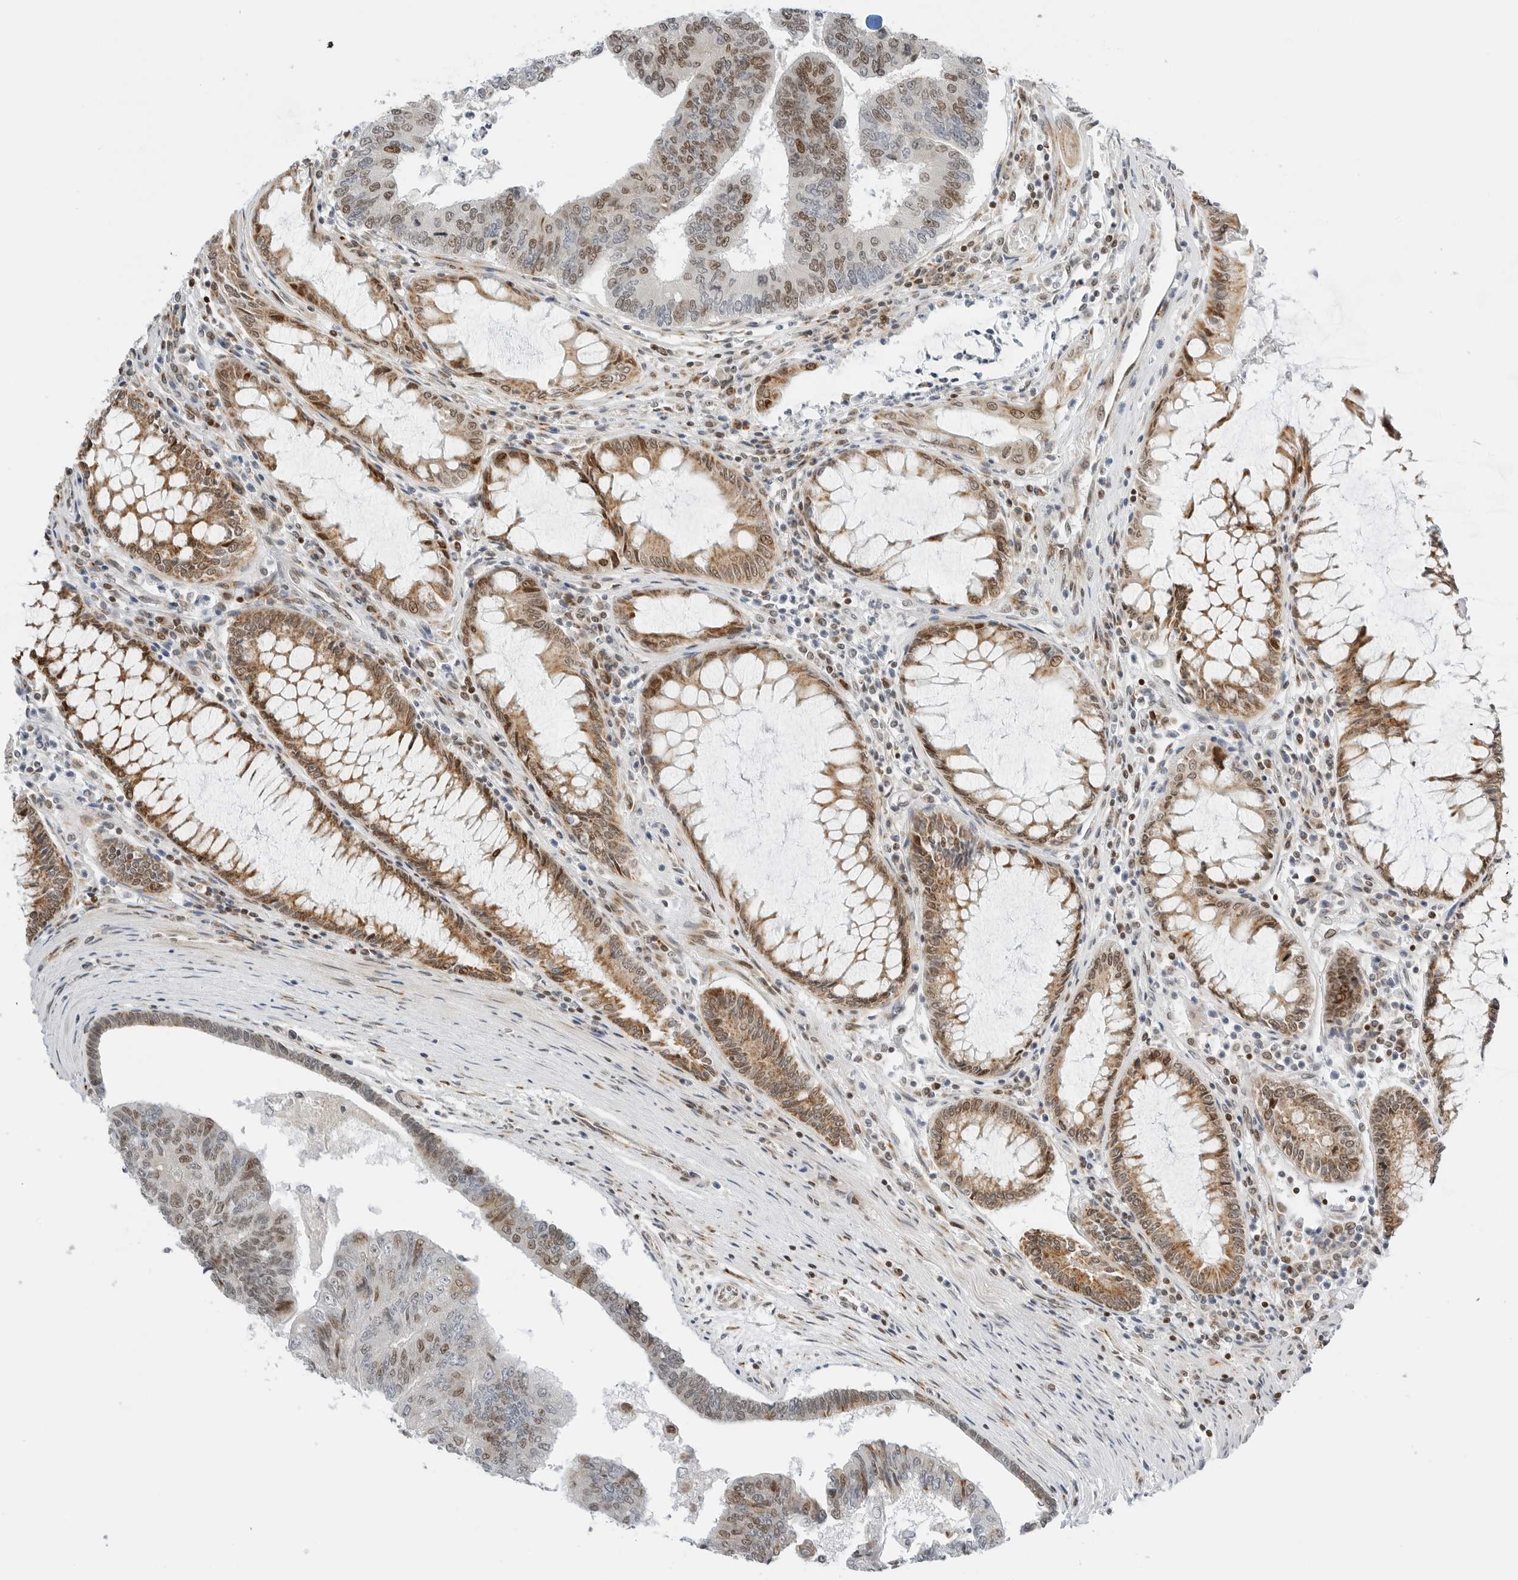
{"staining": {"intensity": "moderate", "quantity": ">75%", "location": "cytoplasmic/membranous,nuclear"}, "tissue": "colorectal cancer", "cell_type": "Tumor cells", "image_type": "cancer", "snomed": [{"axis": "morphology", "description": "Adenocarcinoma, NOS"}, {"axis": "topography", "description": "Colon"}], "caption": "High-magnification brightfield microscopy of adenocarcinoma (colorectal) stained with DAB (3,3'-diaminobenzidine) (brown) and counterstained with hematoxylin (blue). tumor cells exhibit moderate cytoplasmic/membranous and nuclear expression is identified in about>75% of cells.", "gene": "RIMKLA", "patient": {"sex": "female", "age": 67}}